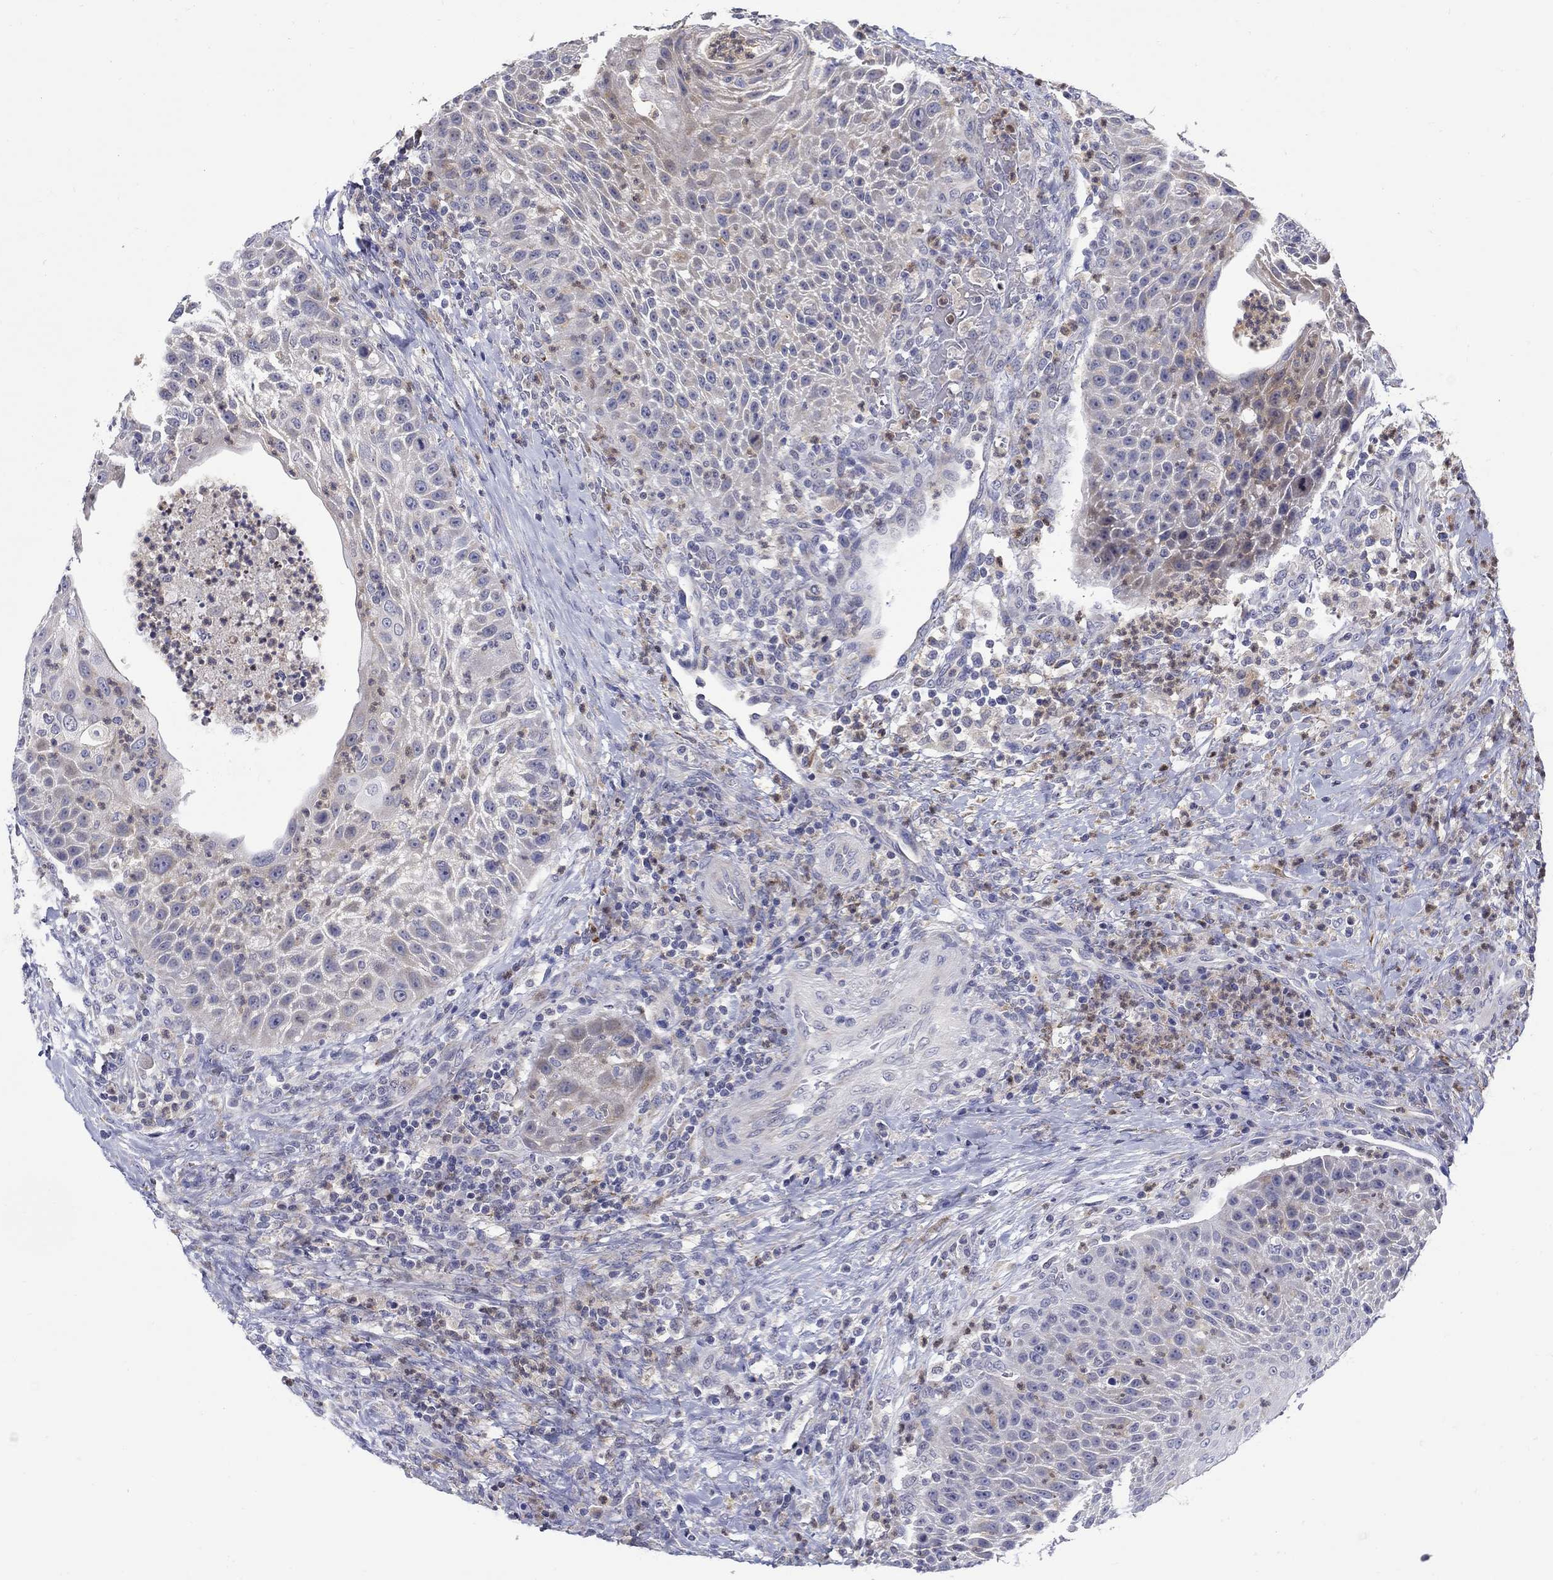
{"staining": {"intensity": "negative", "quantity": "none", "location": "none"}, "tissue": "head and neck cancer", "cell_type": "Tumor cells", "image_type": "cancer", "snomed": [{"axis": "morphology", "description": "Squamous cell carcinoma, NOS"}, {"axis": "topography", "description": "Head-Neck"}], "caption": "Micrograph shows no protein staining in tumor cells of head and neck cancer tissue.", "gene": "ABCA4", "patient": {"sex": "male", "age": 69}}